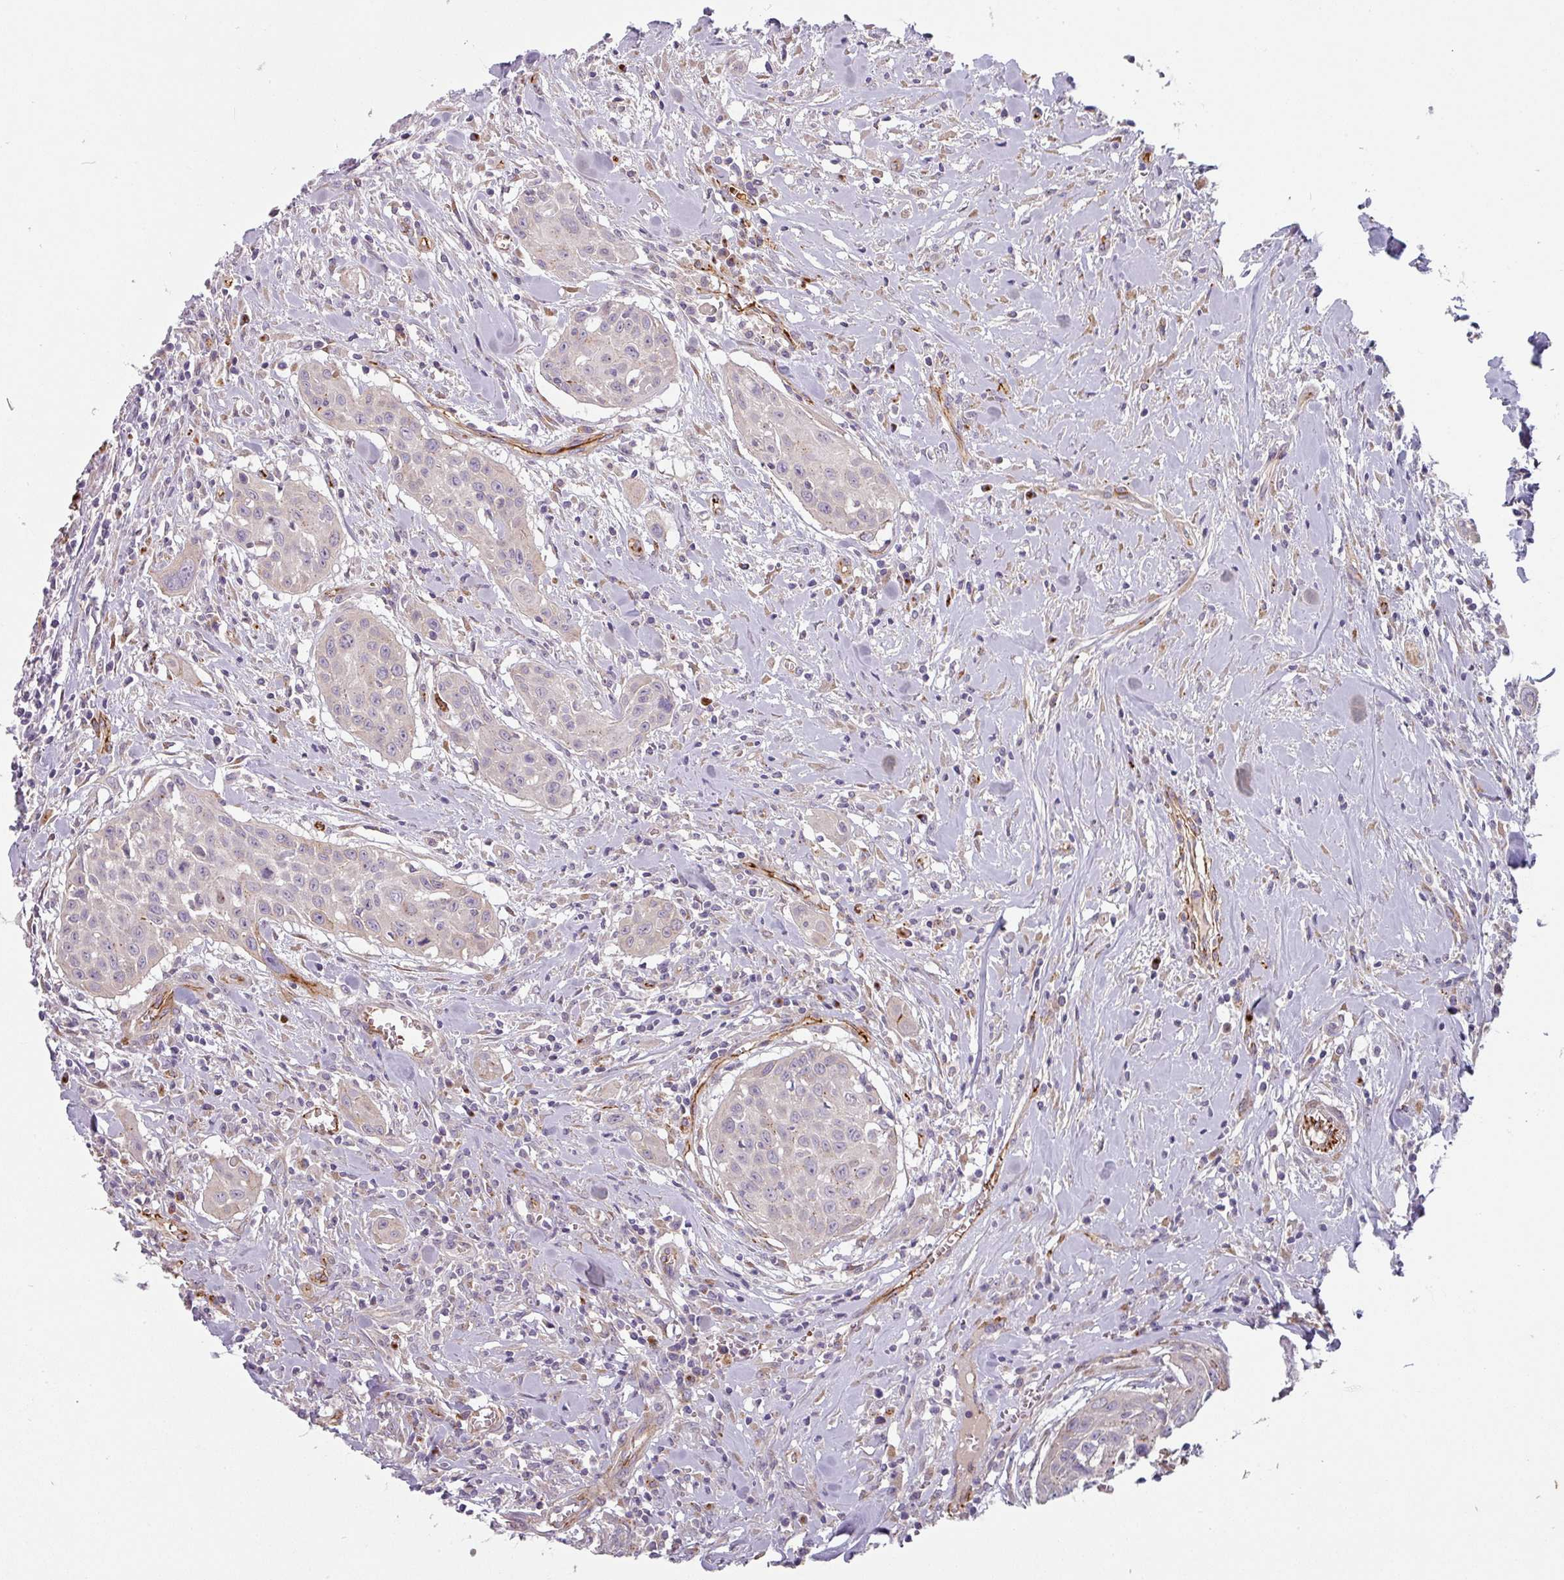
{"staining": {"intensity": "weak", "quantity": "<25%", "location": "cytoplasmic/membranous"}, "tissue": "head and neck cancer", "cell_type": "Tumor cells", "image_type": "cancer", "snomed": [{"axis": "morphology", "description": "Squamous cell carcinoma, NOS"}, {"axis": "topography", "description": "Lymph node"}, {"axis": "topography", "description": "Salivary gland"}, {"axis": "topography", "description": "Head-Neck"}], "caption": "This histopathology image is of head and neck squamous cell carcinoma stained with immunohistochemistry to label a protein in brown with the nuclei are counter-stained blue. There is no staining in tumor cells. (IHC, brightfield microscopy, high magnification).", "gene": "PRODH2", "patient": {"sex": "female", "age": 74}}